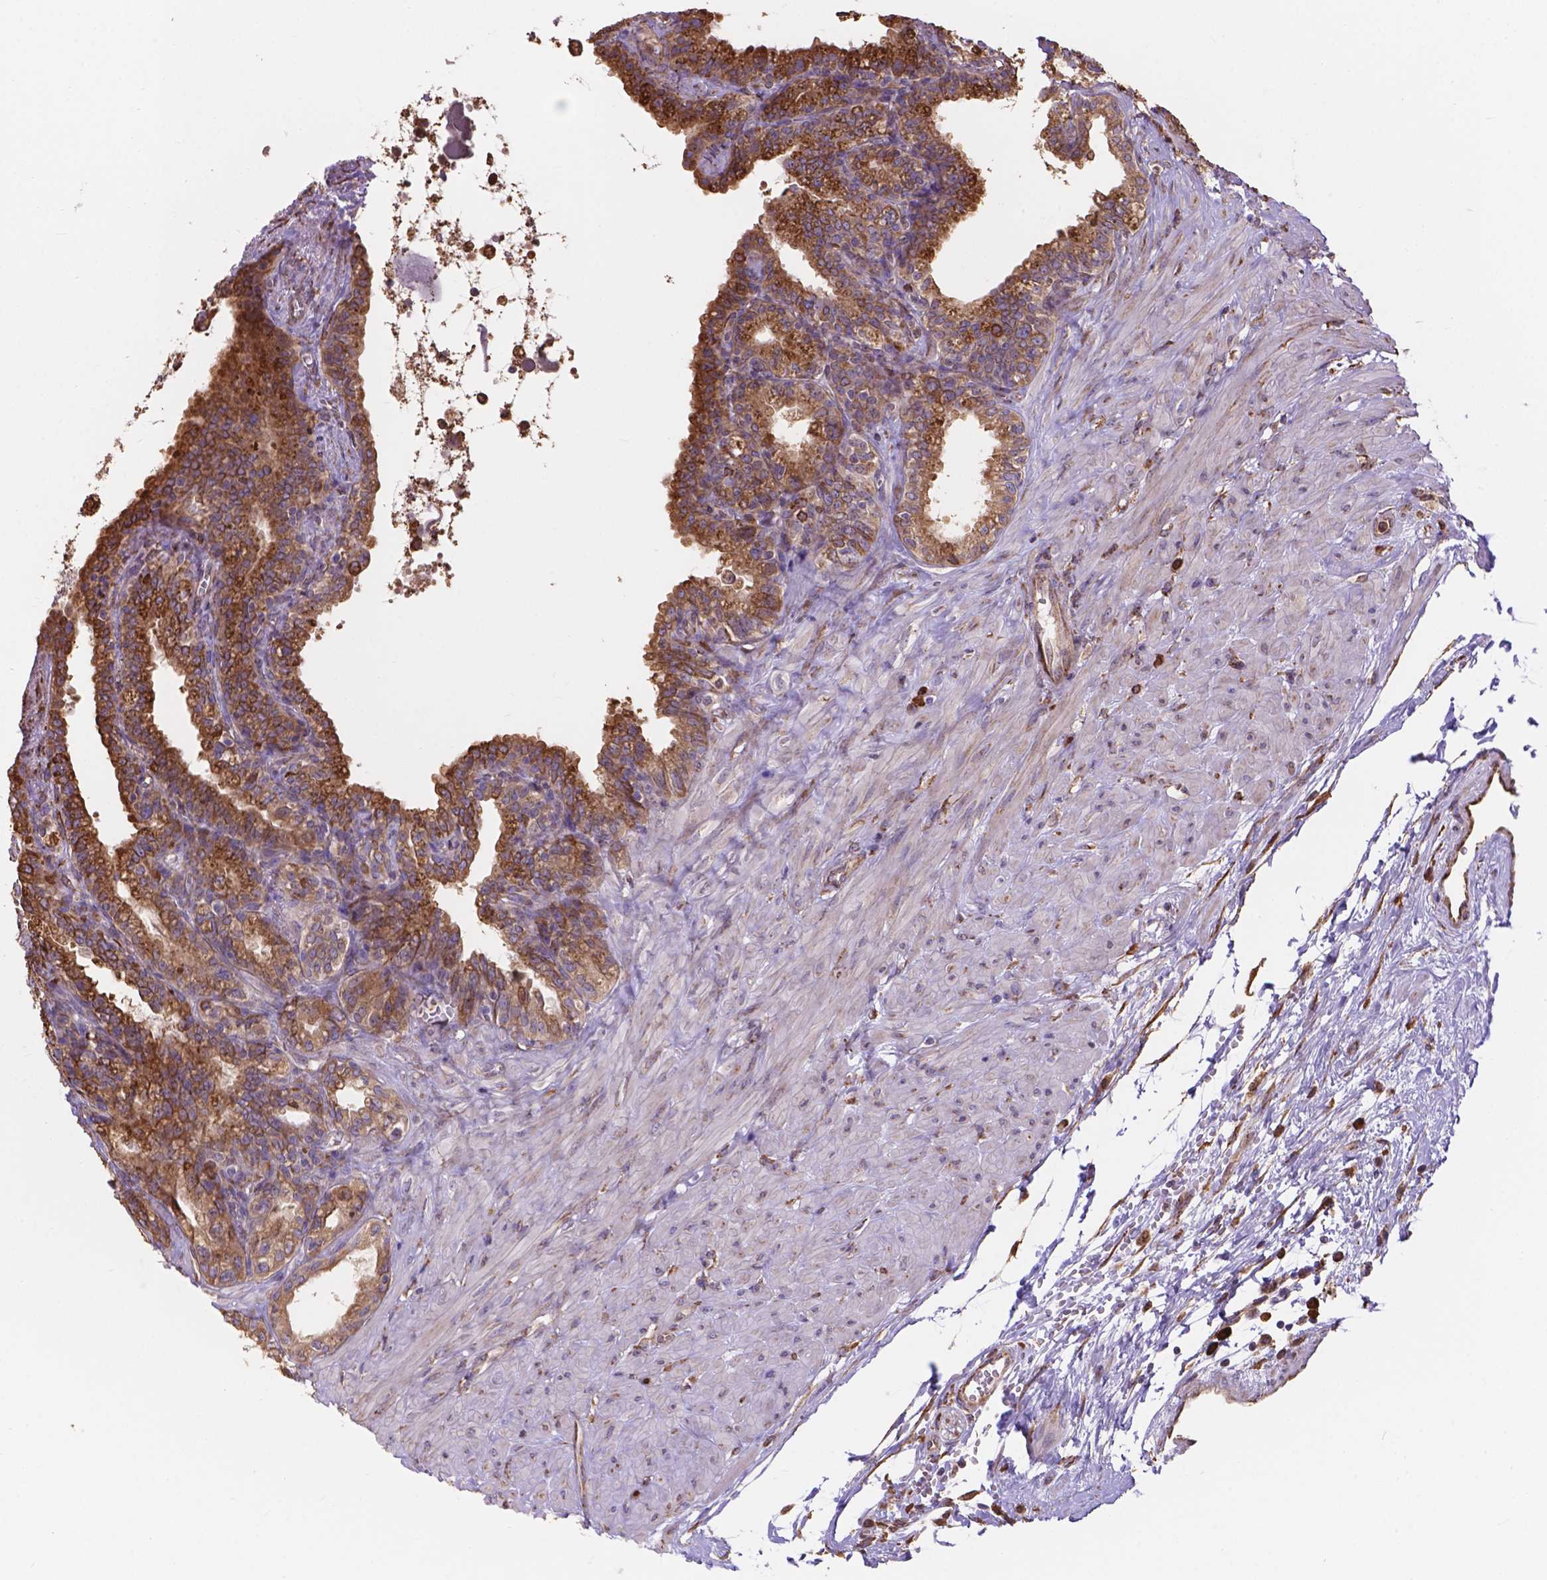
{"staining": {"intensity": "moderate", "quantity": ">75%", "location": "cytoplasmic/membranous"}, "tissue": "seminal vesicle", "cell_type": "Glandular cells", "image_type": "normal", "snomed": [{"axis": "morphology", "description": "Normal tissue, NOS"}, {"axis": "morphology", "description": "Urothelial carcinoma, NOS"}, {"axis": "topography", "description": "Urinary bladder"}, {"axis": "topography", "description": "Seminal veicle"}], "caption": "A brown stain highlights moderate cytoplasmic/membranous expression of a protein in glandular cells of normal human seminal vesicle.", "gene": "IPO11", "patient": {"sex": "male", "age": 76}}